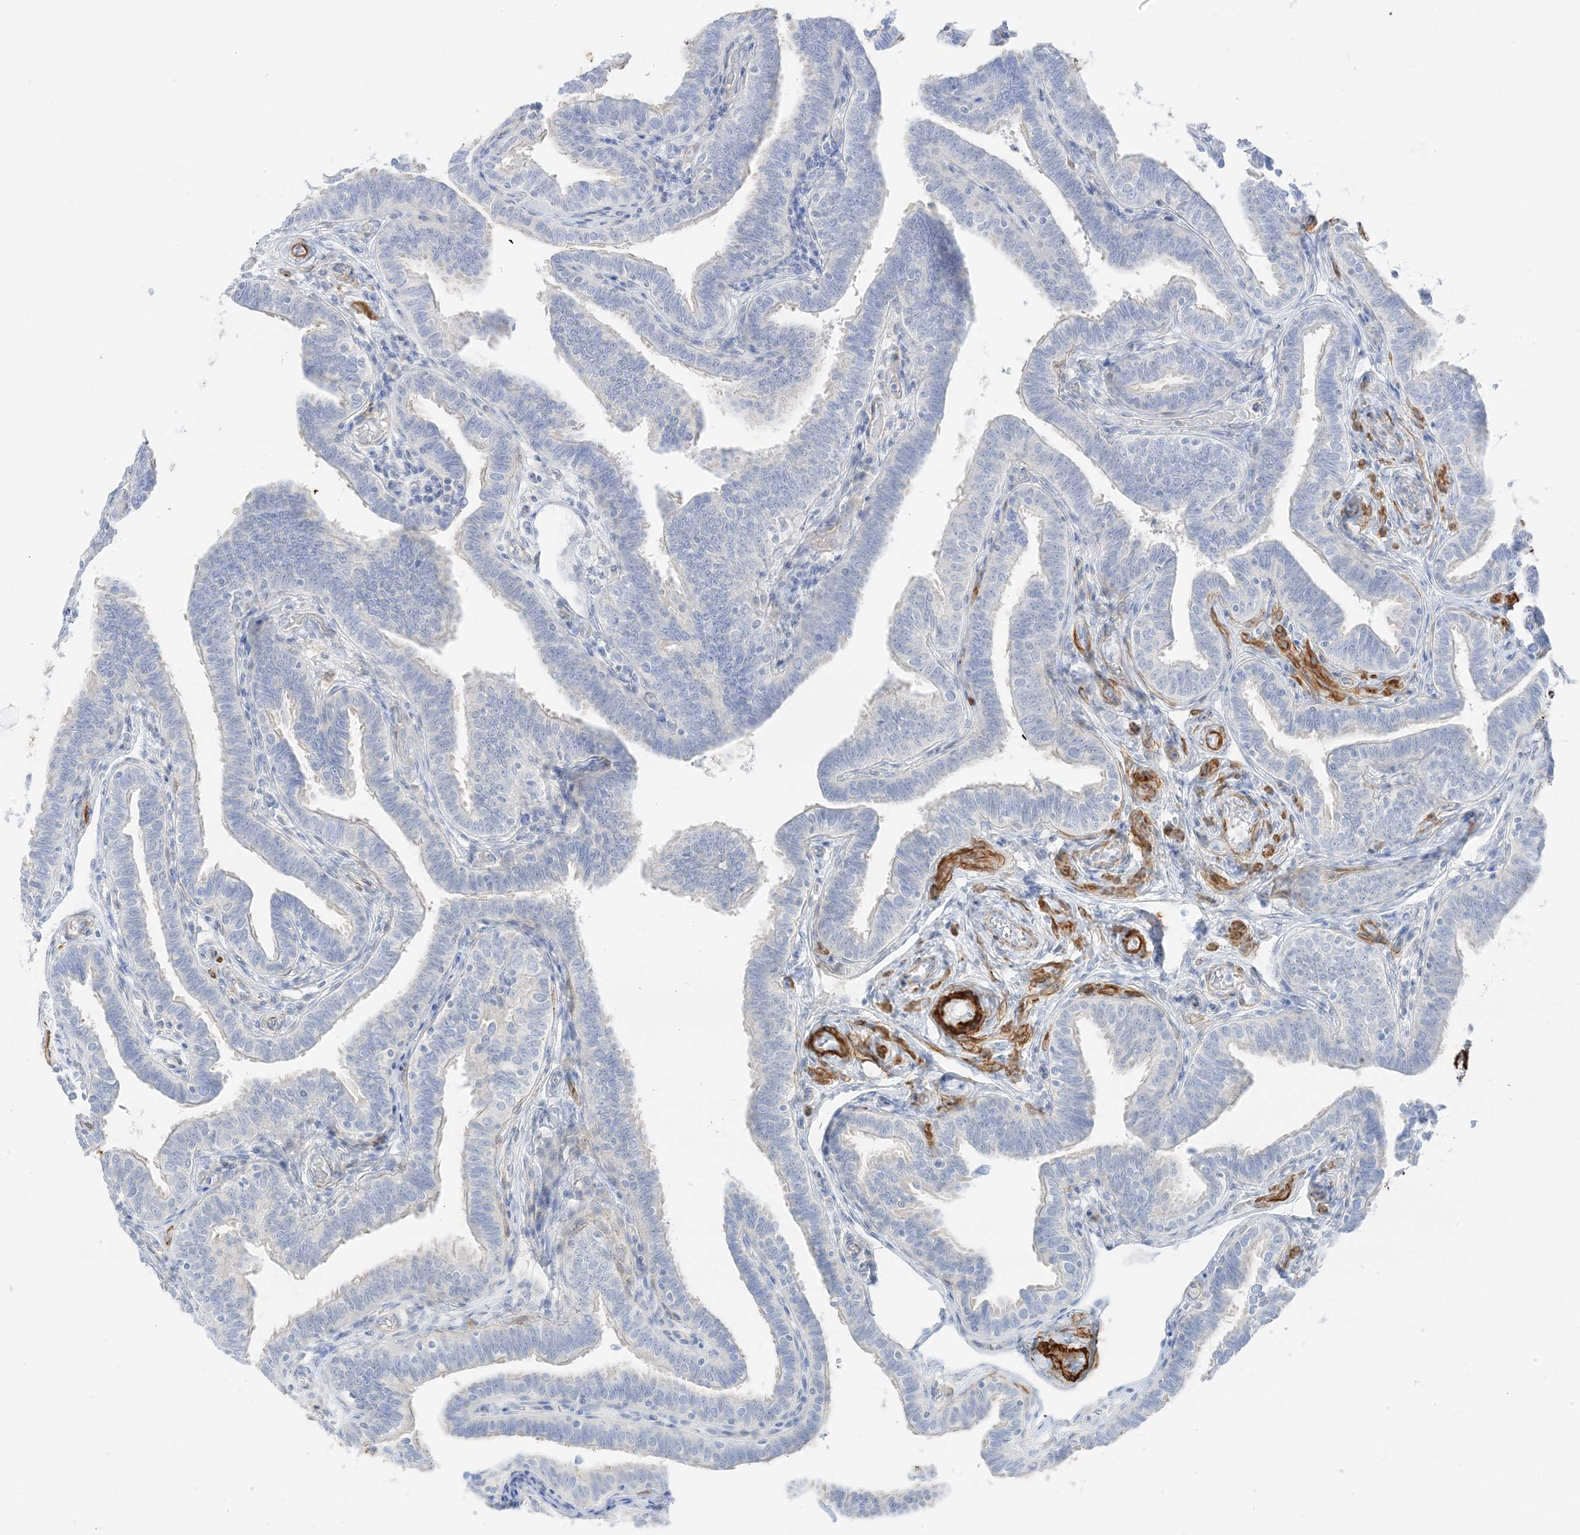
{"staining": {"intensity": "negative", "quantity": "none", "location": "none"}, "tissue": "fallopian tube", "cell_type": "Glandular cells", "image_type": "normal", "snomed": [{"axis": "morphology", "description": "Normal tissue, NOS"}, {"axis": "topography", "description": "Fallopian tube"}], "caption": "DAB (3,3'-diaminobenzidine) immunohistochemical staining of unremarkable human fallopian tube demonstrates no significant expression in glandular cells.", "gene": "SLC22A13", "patient": {"sex": "female", "age": 39}}